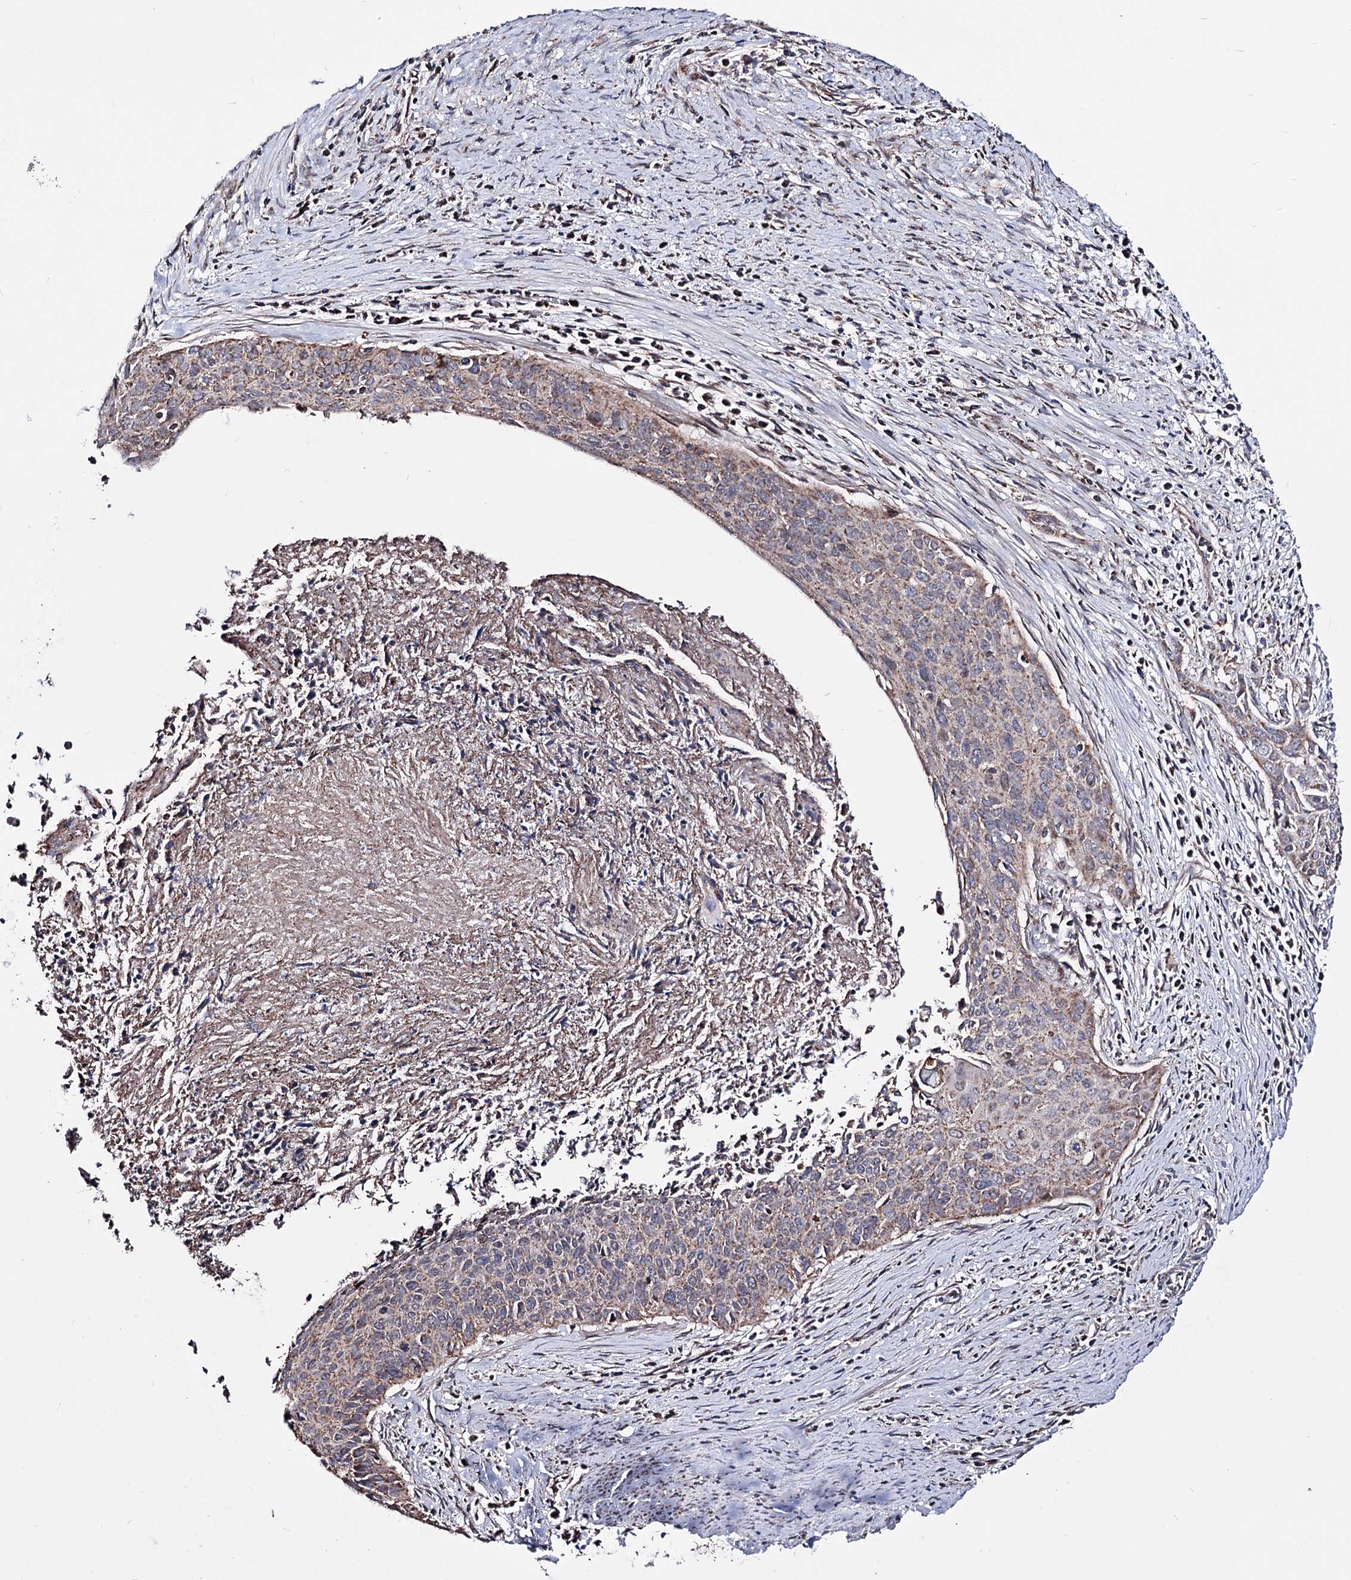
{"staining": {"intensity": "weak", "quantity": ">75%", "location": "cytoplasmic/membranous"}, "tissue": "cervical cancer", "cell_type": "Tumor cells", "image_type": "cancer", "snomed": [{"axis": "morphology", "description": "Squamous cell carcinoma, NOS"}, {"axis": "topography", "description": "Cervix"}], "caption": "Immunohistochemical staining of human squamous cell carcinoma (cervical) displays weak cytoplasmic/membranous protein positivity in about >75% of tumor cells. The protein of interest is shown in brown color, while the nuclei are stained blue.", "gene": "CREB3L4", "patient": {"sex": "female", "age": 55}}